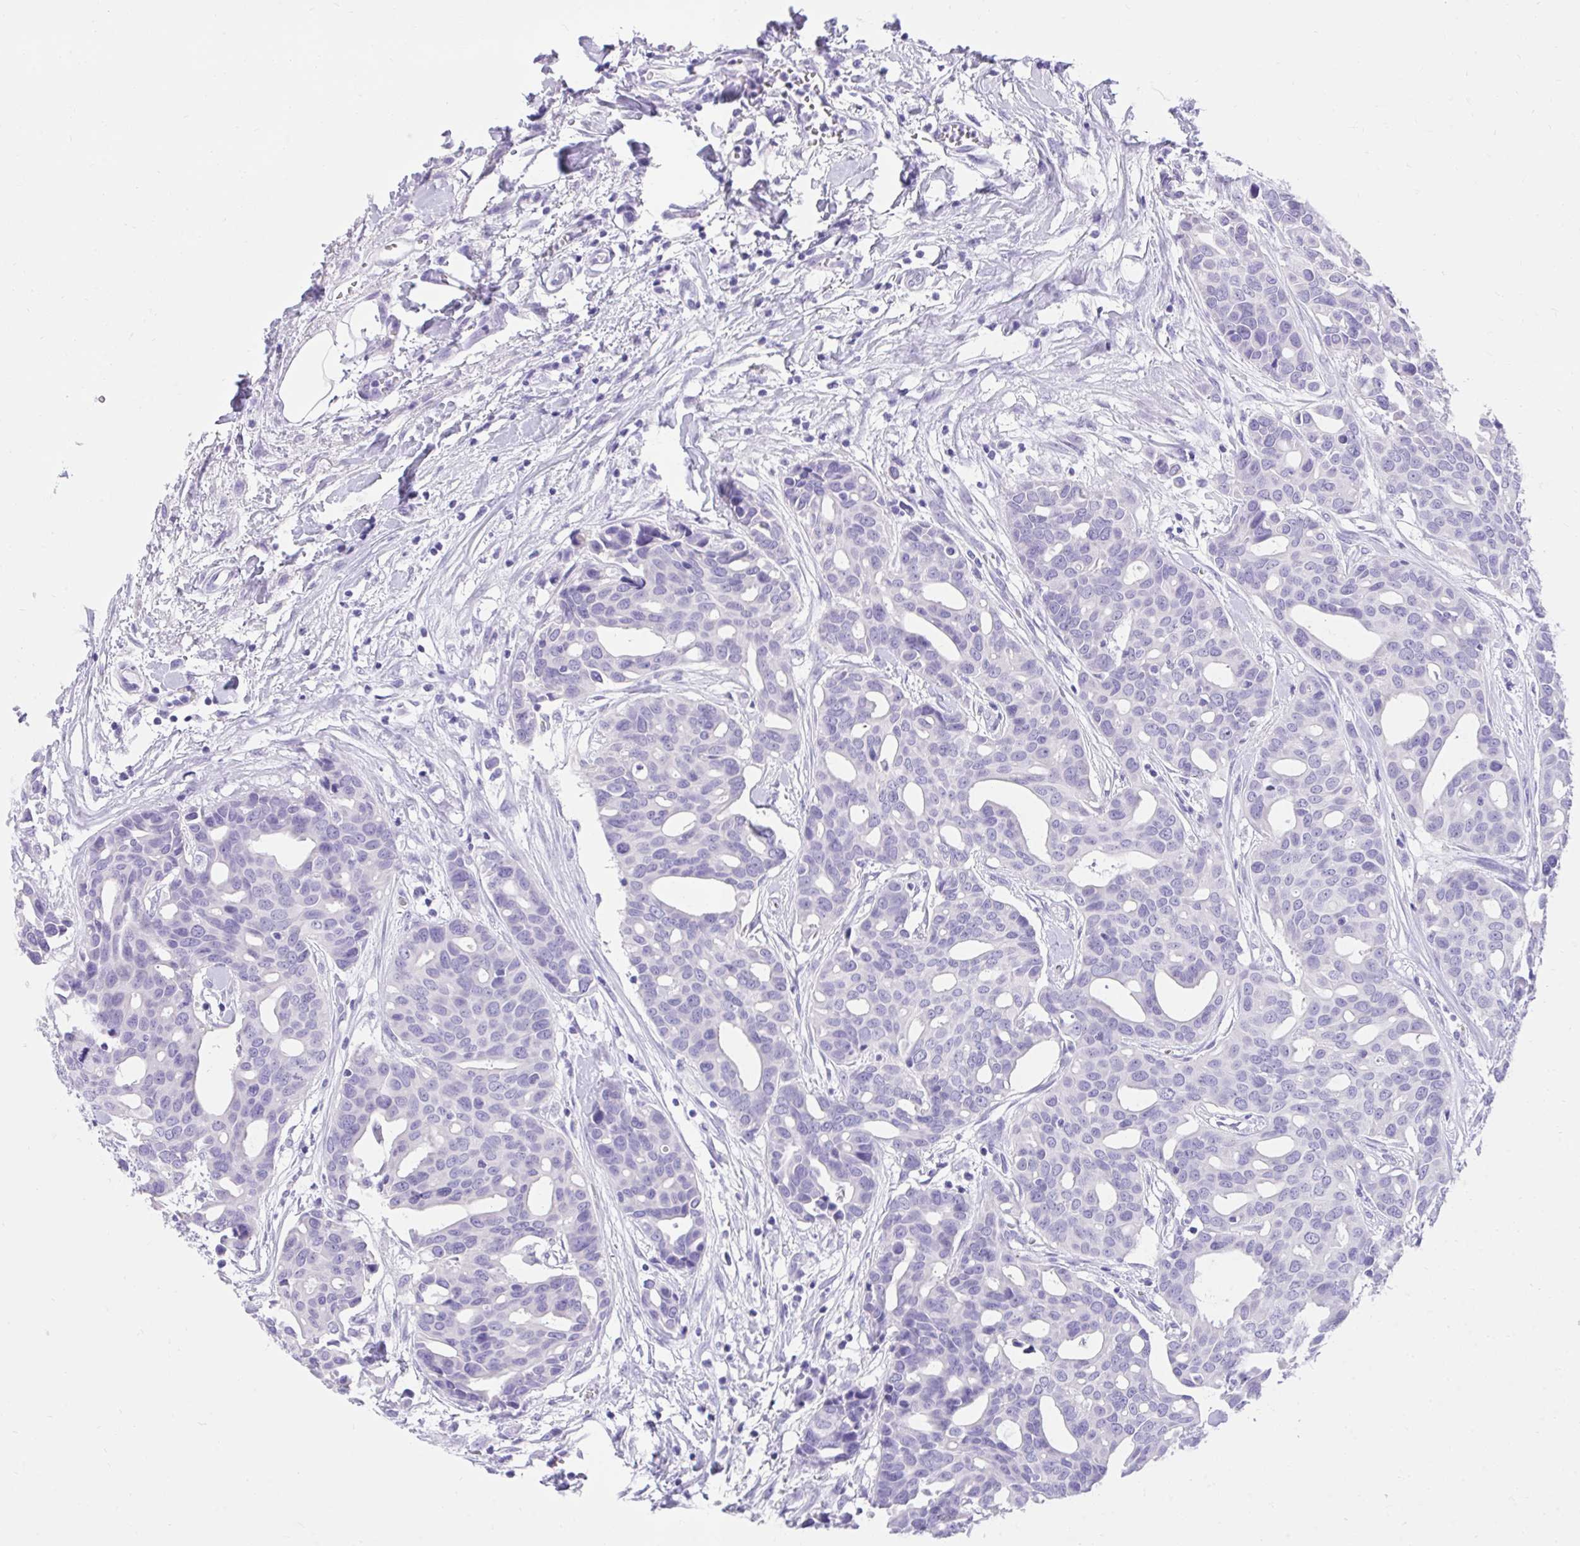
{"staining": {"intensity": "negative", "quantity": "none", "location": "none"}, "tissue": "breast cancer", "cell_type": "Tumor cells", "image_type": "cancer", "snomed": [{"axis": "morphology", "description": "Duct carcinoma"}, {"axis": "topography", "description": "Breast"}], "caption": "Protein analysis of breast invasive ductal carcinoma shows no significant positivity in tumor cells.", "gene": "KCNN4", "patient": {"sex": "female", "age": 54}}